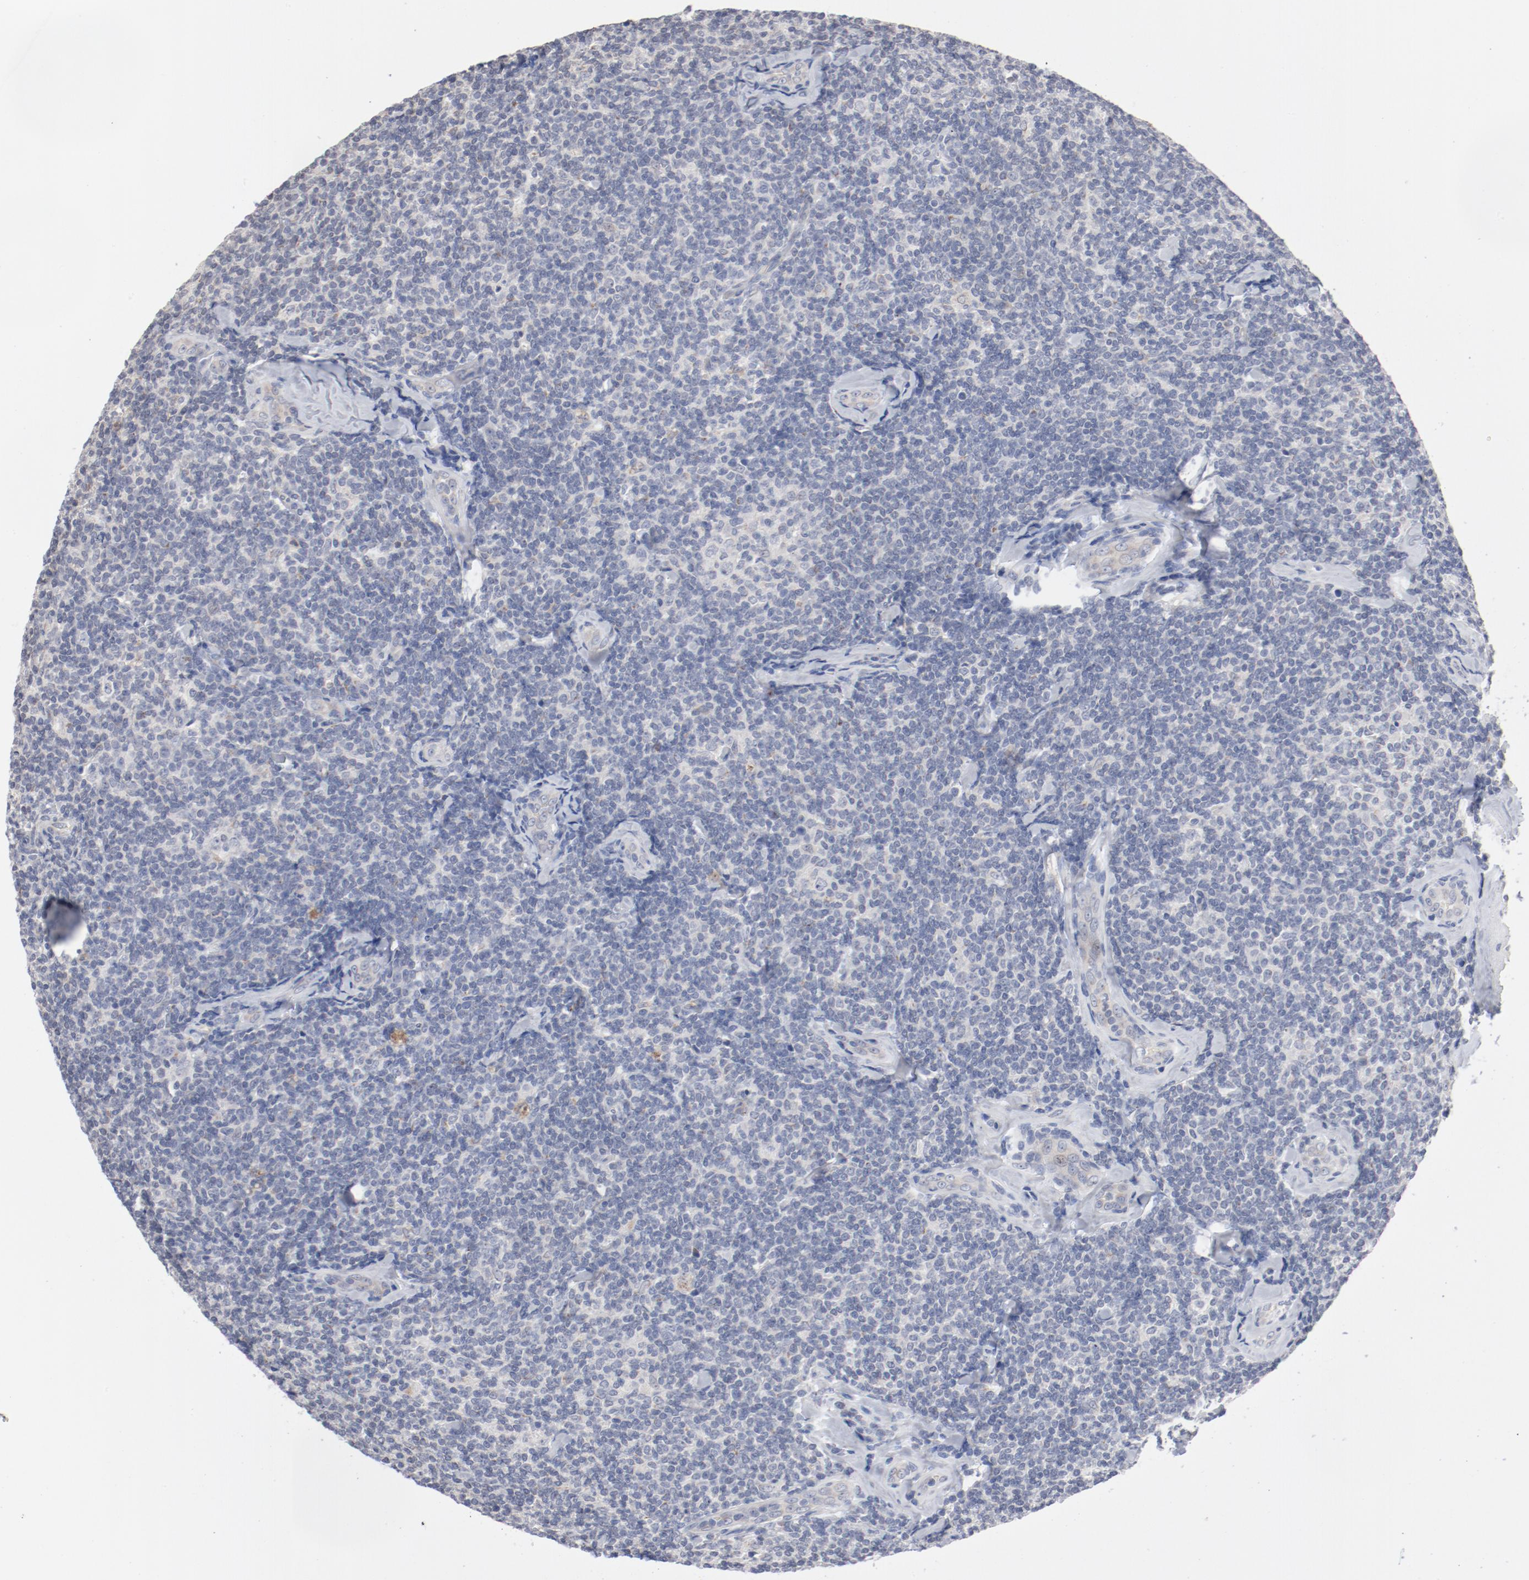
{"staining": {"intensity": "negative", "quantity": "none", "location": "none"}, "tissue": "lymphoma", "cell_type": "Tumor cells", "image_type": "cancer", "snomed": [{"axis": "morphology", "description": "Malignant lymphoma, non-Hodgkin's type, Low grade"}, {"axis": "topography", "description": "Lymph node"}], "caption": "IHC micrograph of neoplastic tissue: human lymphoma stained with DAB exhibits no significant protein staining in tumor cells.", "gene": "AK7", "patient": {"sex": "female", "age": 56}}